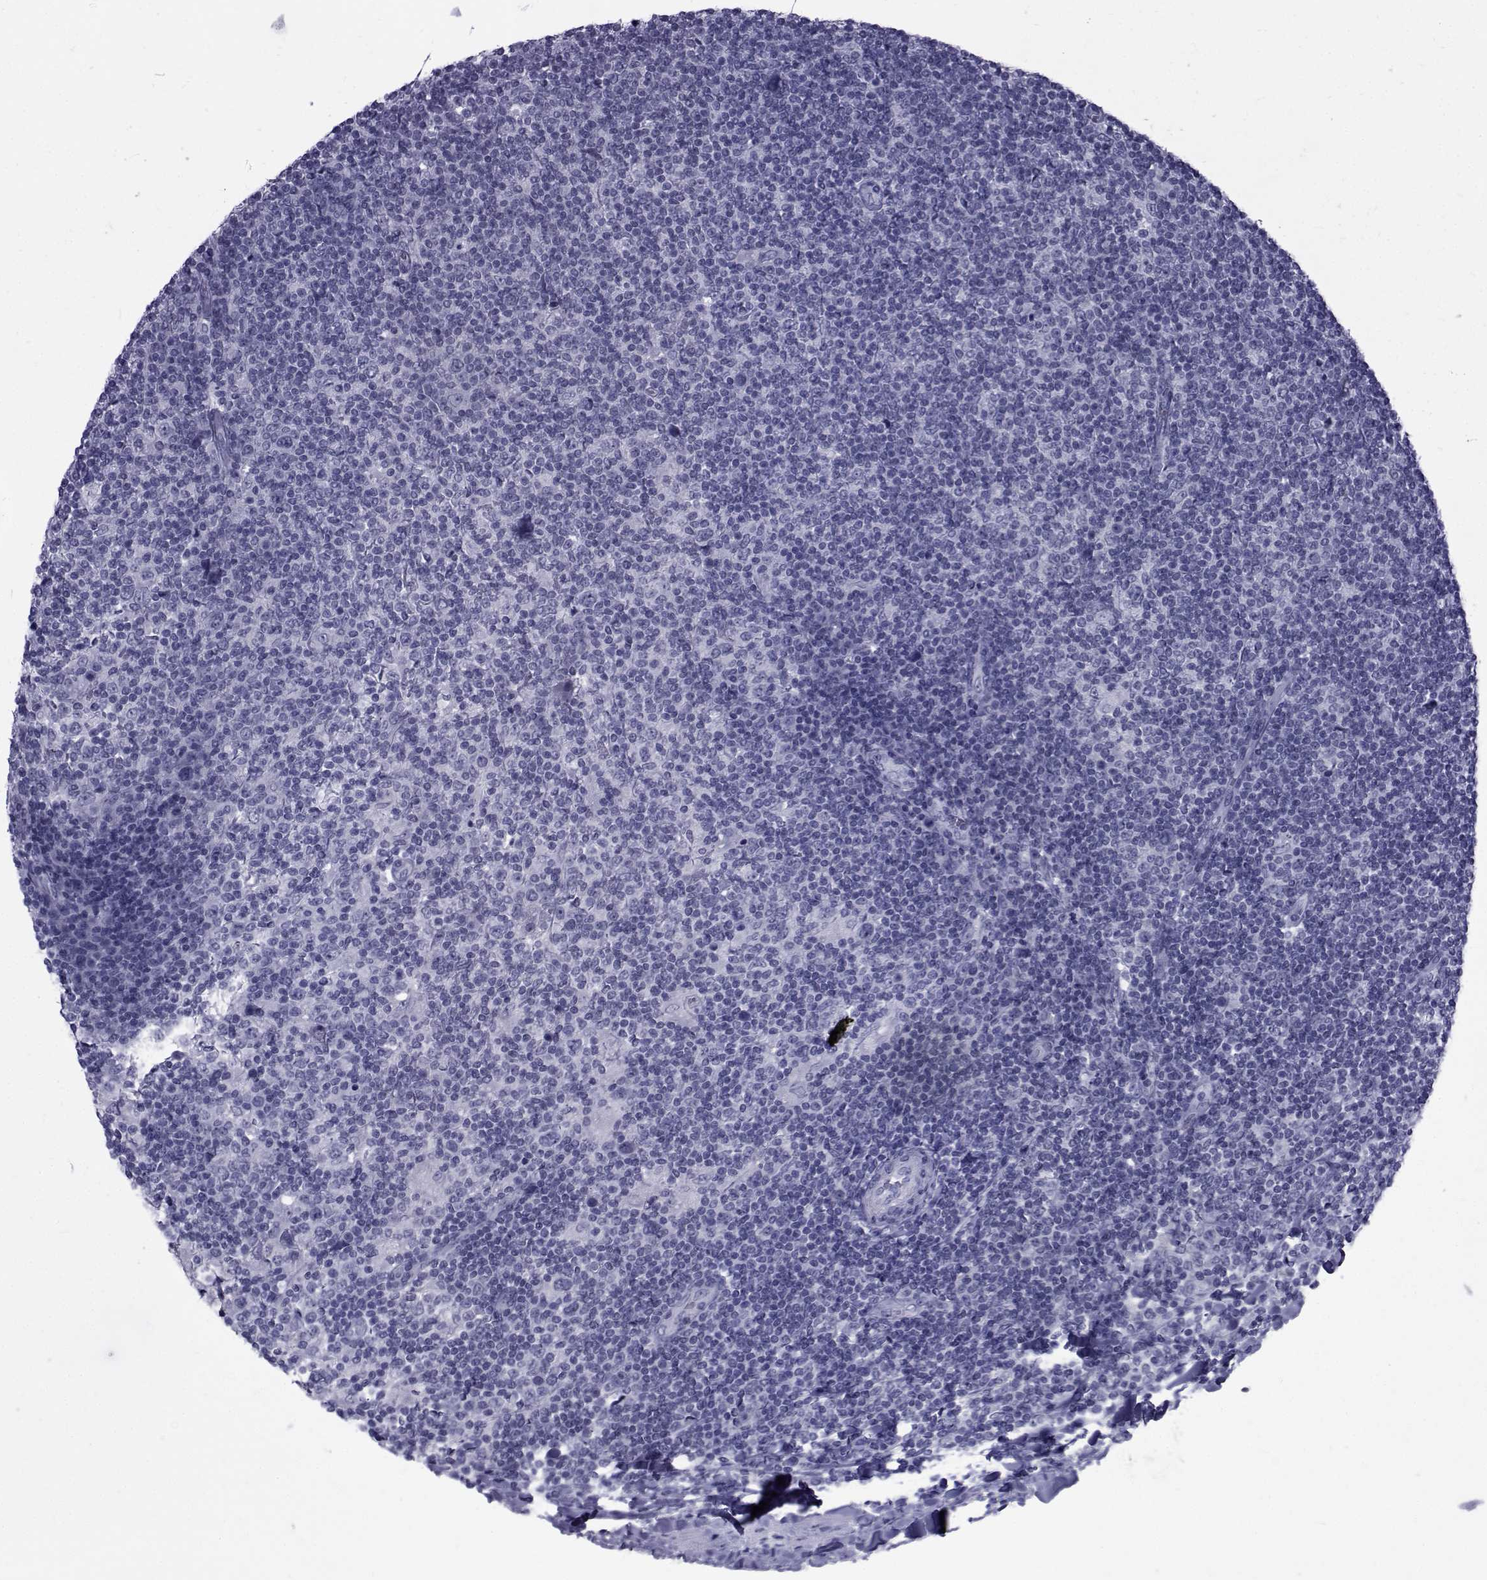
{"staining": {"intensity": "negative", "quantity": "none", "location": "none"}, "tissue": "lymphoma", "cell_type": "Tumor cells", "image_type": "cancer", "snomed": [{"axis": "morphology", "description": "Hodgkin's disease, NOS"}, {"axis": "topography", "description": "Lymph node"}], "caption": "This is an immunohistochemistry micrograph of Hodgkin's disease. There is no positivity in tumor cells.", "gene": "PDE6H", "patient": {"sex": "male", "age": 40}}